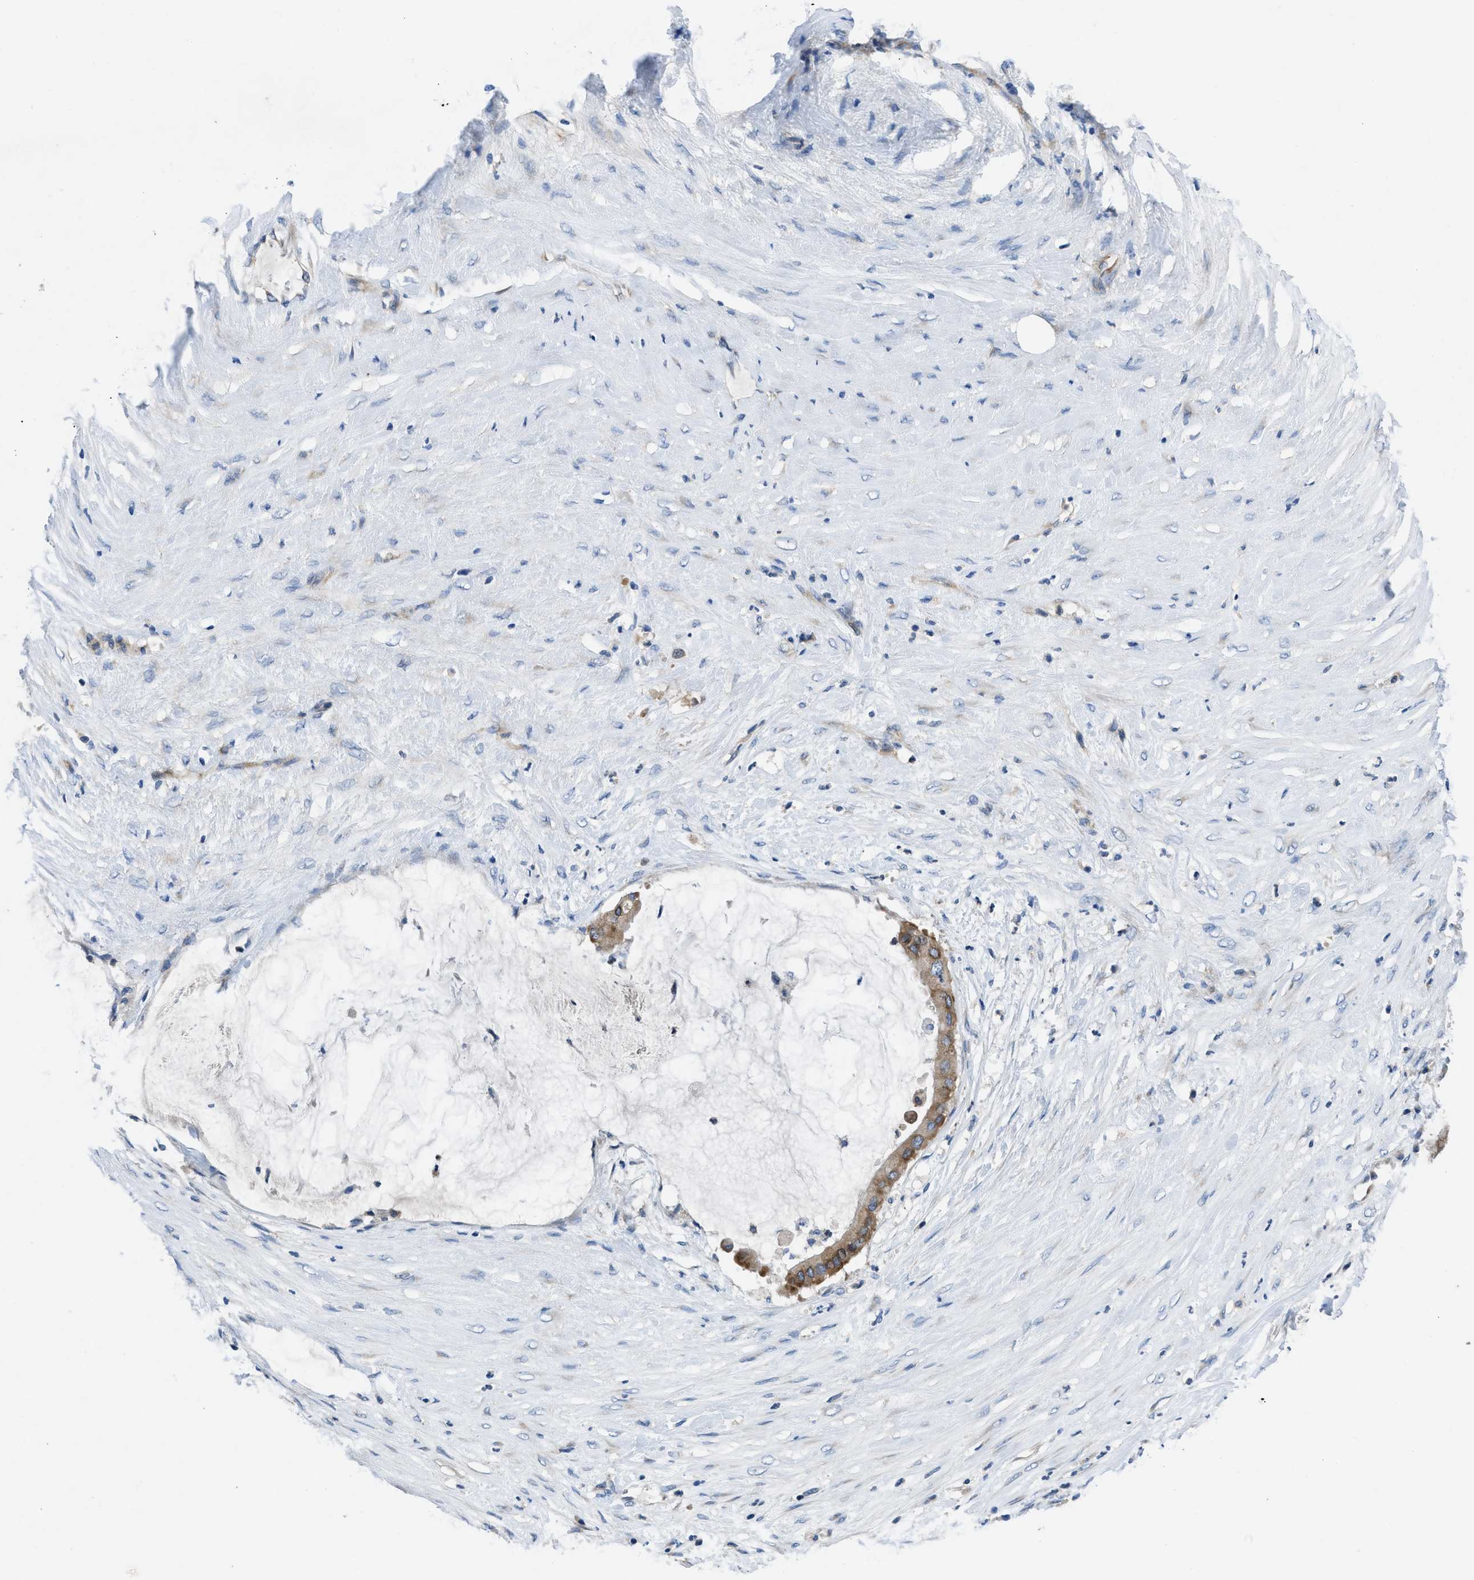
{"staining": {"intensity": "moderate", "quantity": ">75%", "location": "cytoplasmic/membranous"}, "tissue": "pancreatic cancer", "cell_type": "Tumor cells", "image_type": "cancer", "snomed": [{"axis": "morphology", "description": "Adenocarcinoma, NOS"}, {"axis": "topography", "description": "Pancreas"}], "caption": "Pancreatic adenocarcinoma stained with a brown dye shows moderate cytoplasmic/membranous positive expression in about >75% of tumor cells.", "gene": "PGR", "patient": {"sex": "male", "age": 41}}